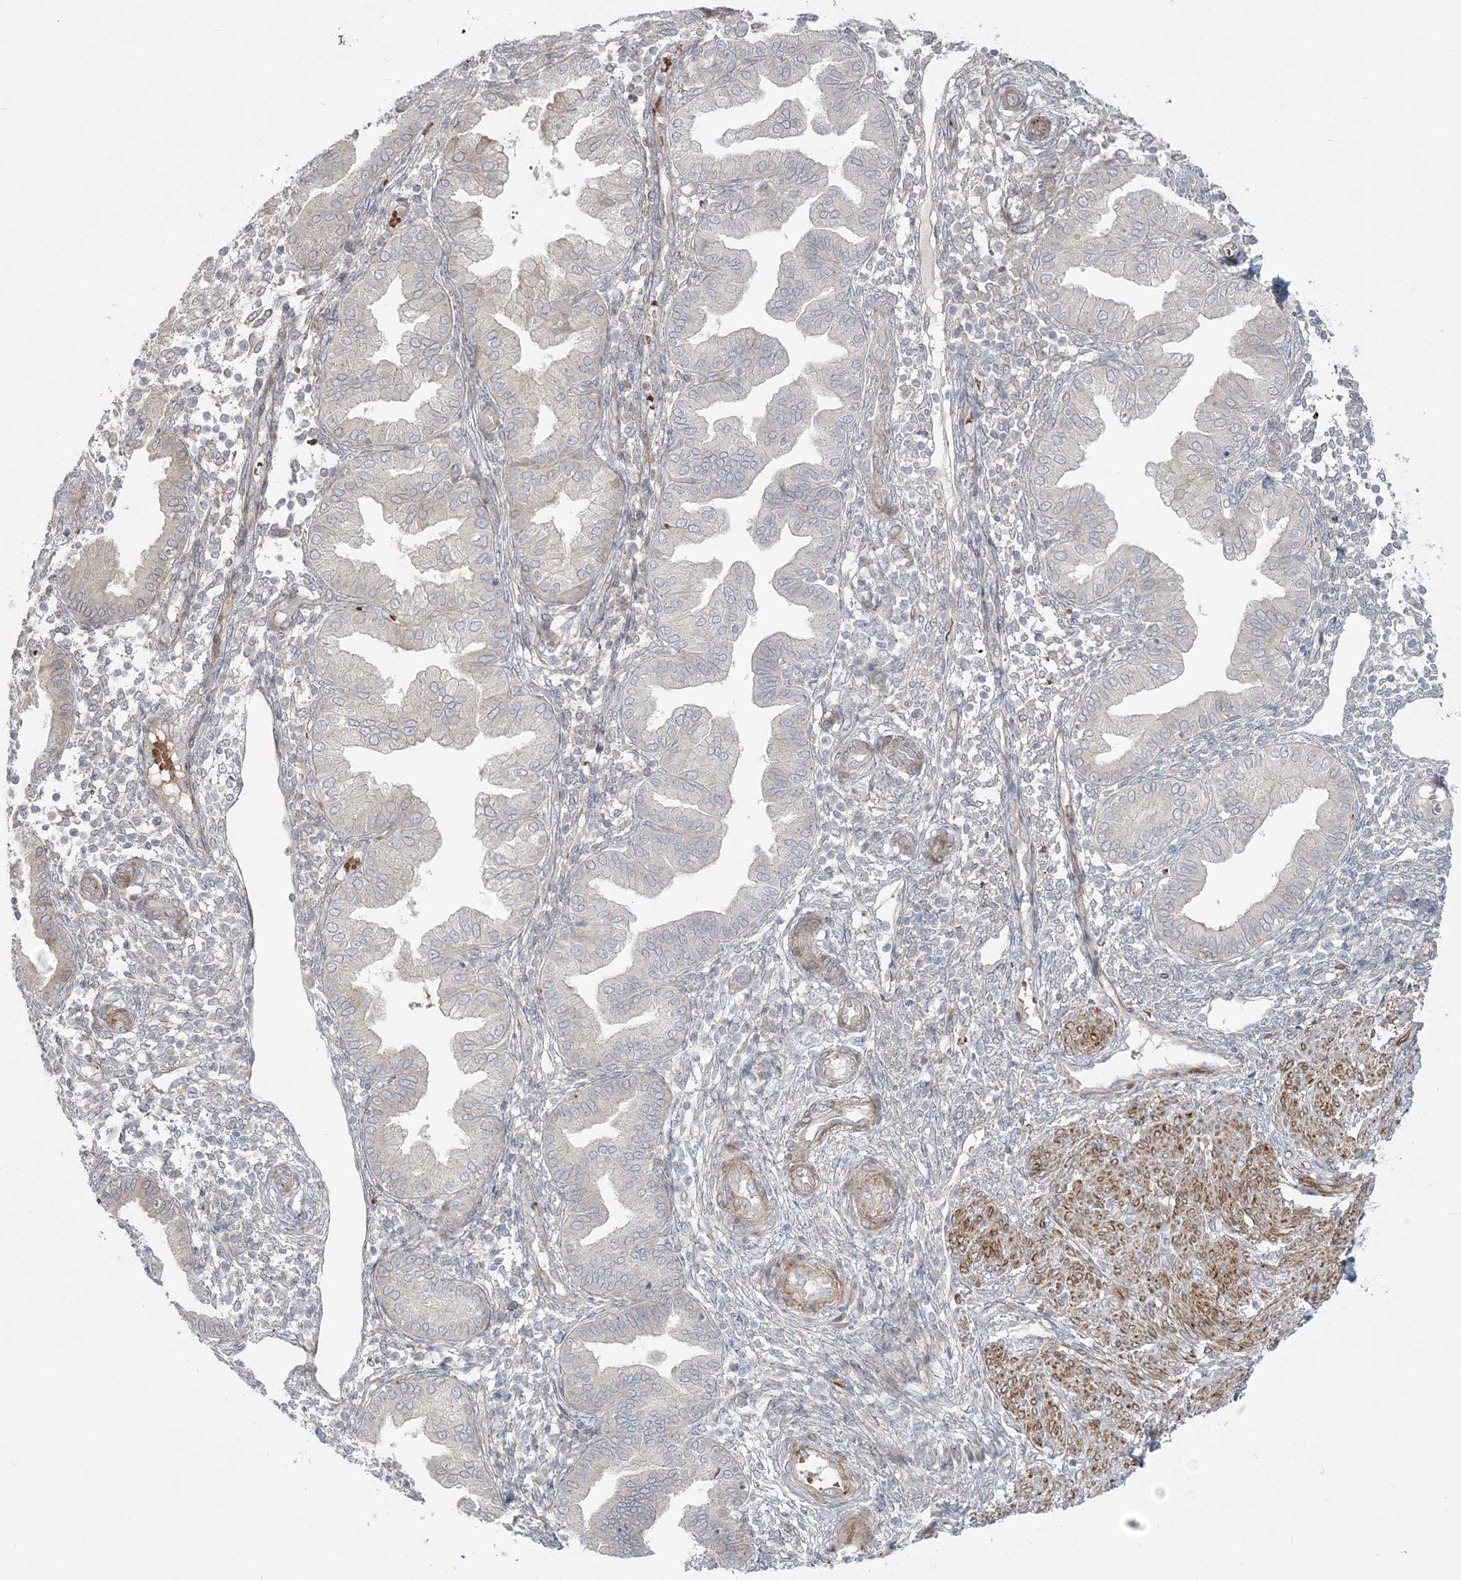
{"staining": {"intensity": "moderate", "quantity": "25%-75%", "location": "cytoplasmic/membranous"}, "tissue": "endometrium", "cell_type": "Cells in endometrial stroma", "image_type": "normal", "snomed": [{"axis": "morphology", "description": "Normal tissue, NOS"}, {"axis": "topography", "description": "Endometrium"}], "caption": "Immunohistochemical staining of normal human endometrium exhibits moderate cytoplasmic/membranous protein staining in approximately 25%-75% of cells in endometrial stroma. (Brightfield microscopy of DAB IHC at high magnification).", "gene": "NUDT9", "patient": {"sex": "female", "age": 53}}